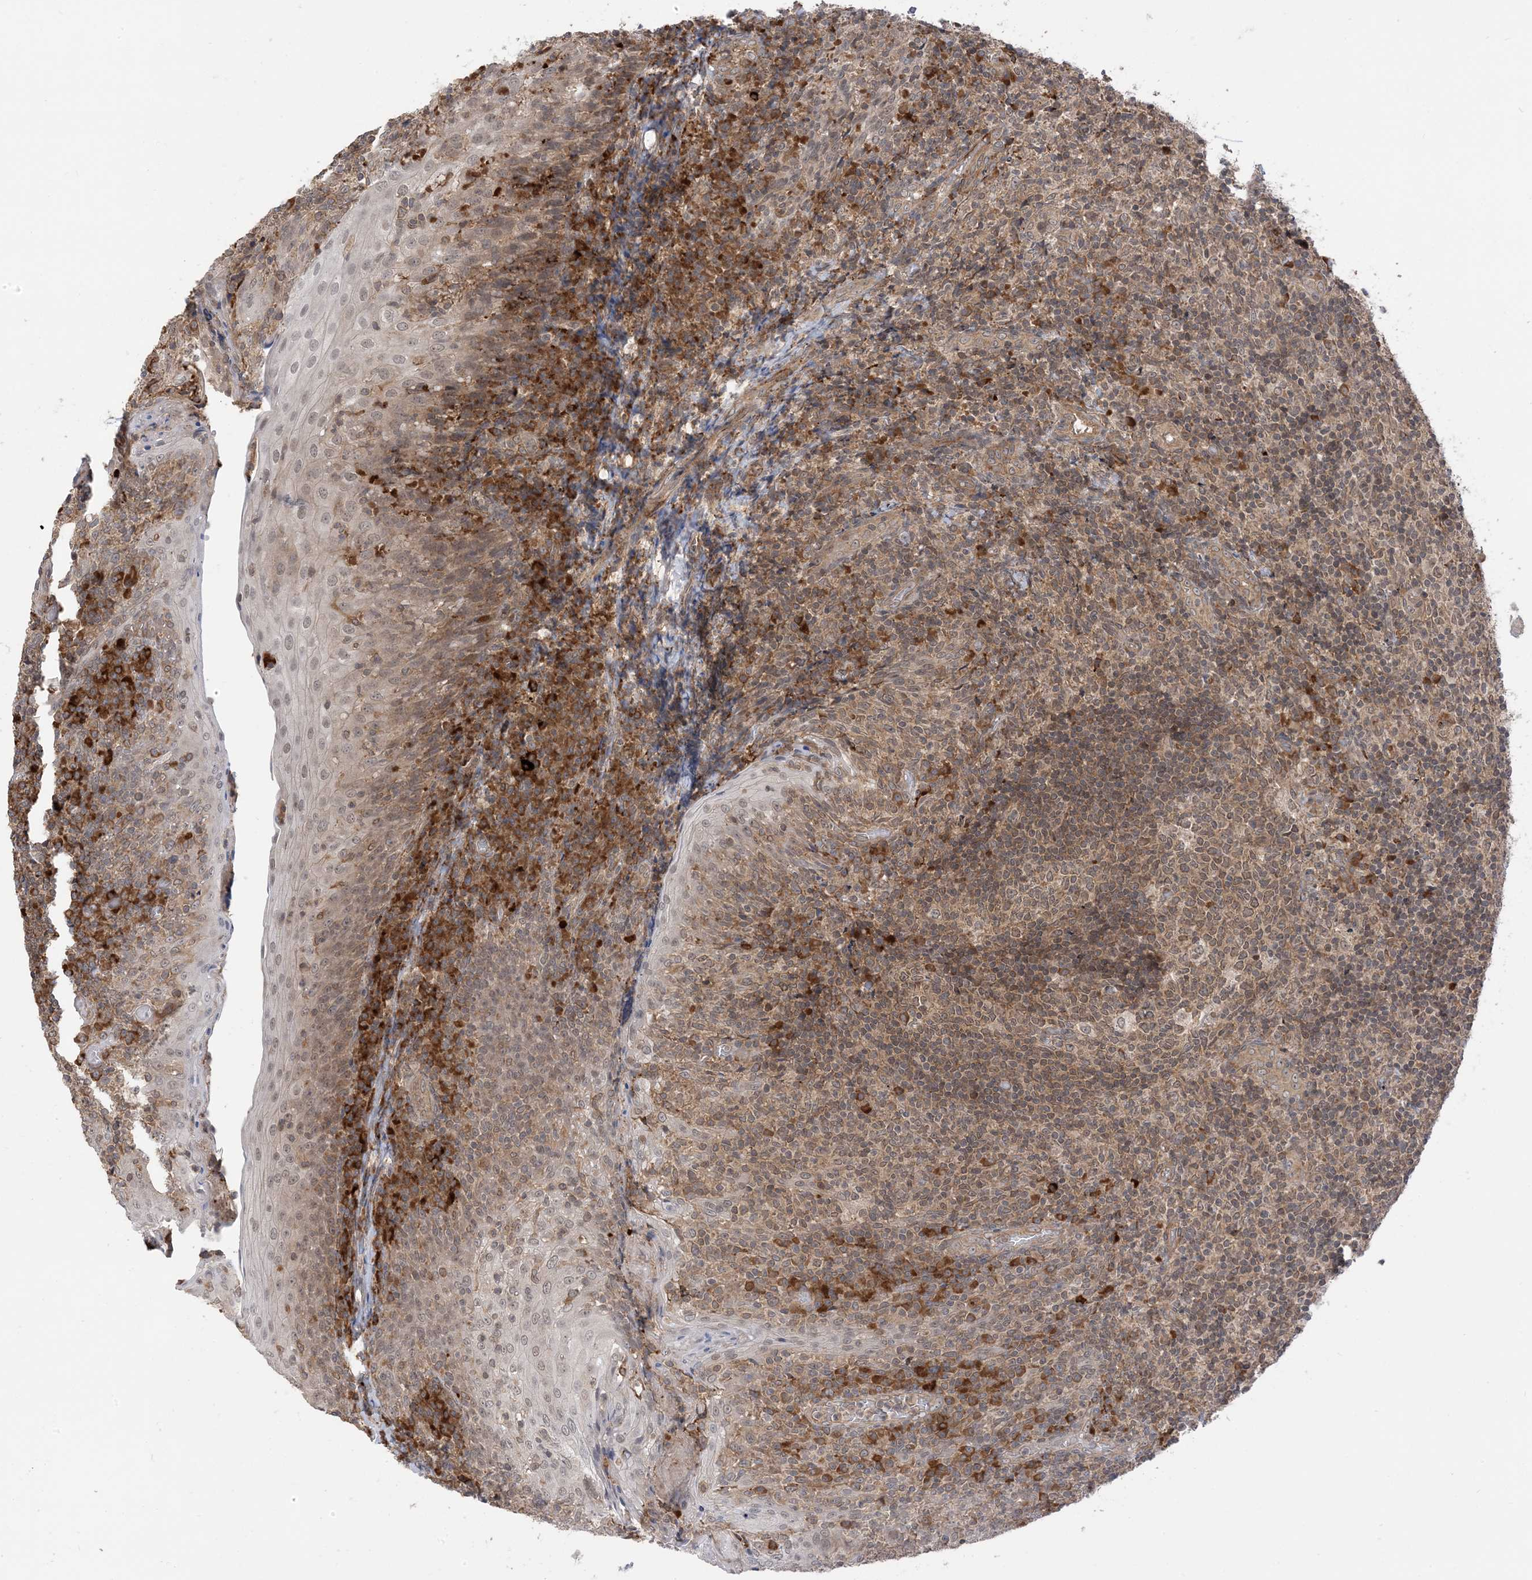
{"staining": {"intensity": "moderate", "quantity": "25%-75%", "location": "cytoplasmic/membranous,nuclear"}, "tissue": "tonsil", "cell_type": "Non-germinal center cells", "image_type": "normal", "snomed": [{"axis": "morphology", "description": "Normal tissue, NOS"}, {"axis": "topography", "description": "Tonsil"}], "caption": "Tonsil stained for a protein demonstrates moderate cytoplasmic/membranous,nuclear positivity in non-germinal center cells. Immunohistochemistry stains the protein of interest in brown and the nuclei are stained blue.", "gene": "METTL21A", "patient": {"sex": "female", "age": 19}}